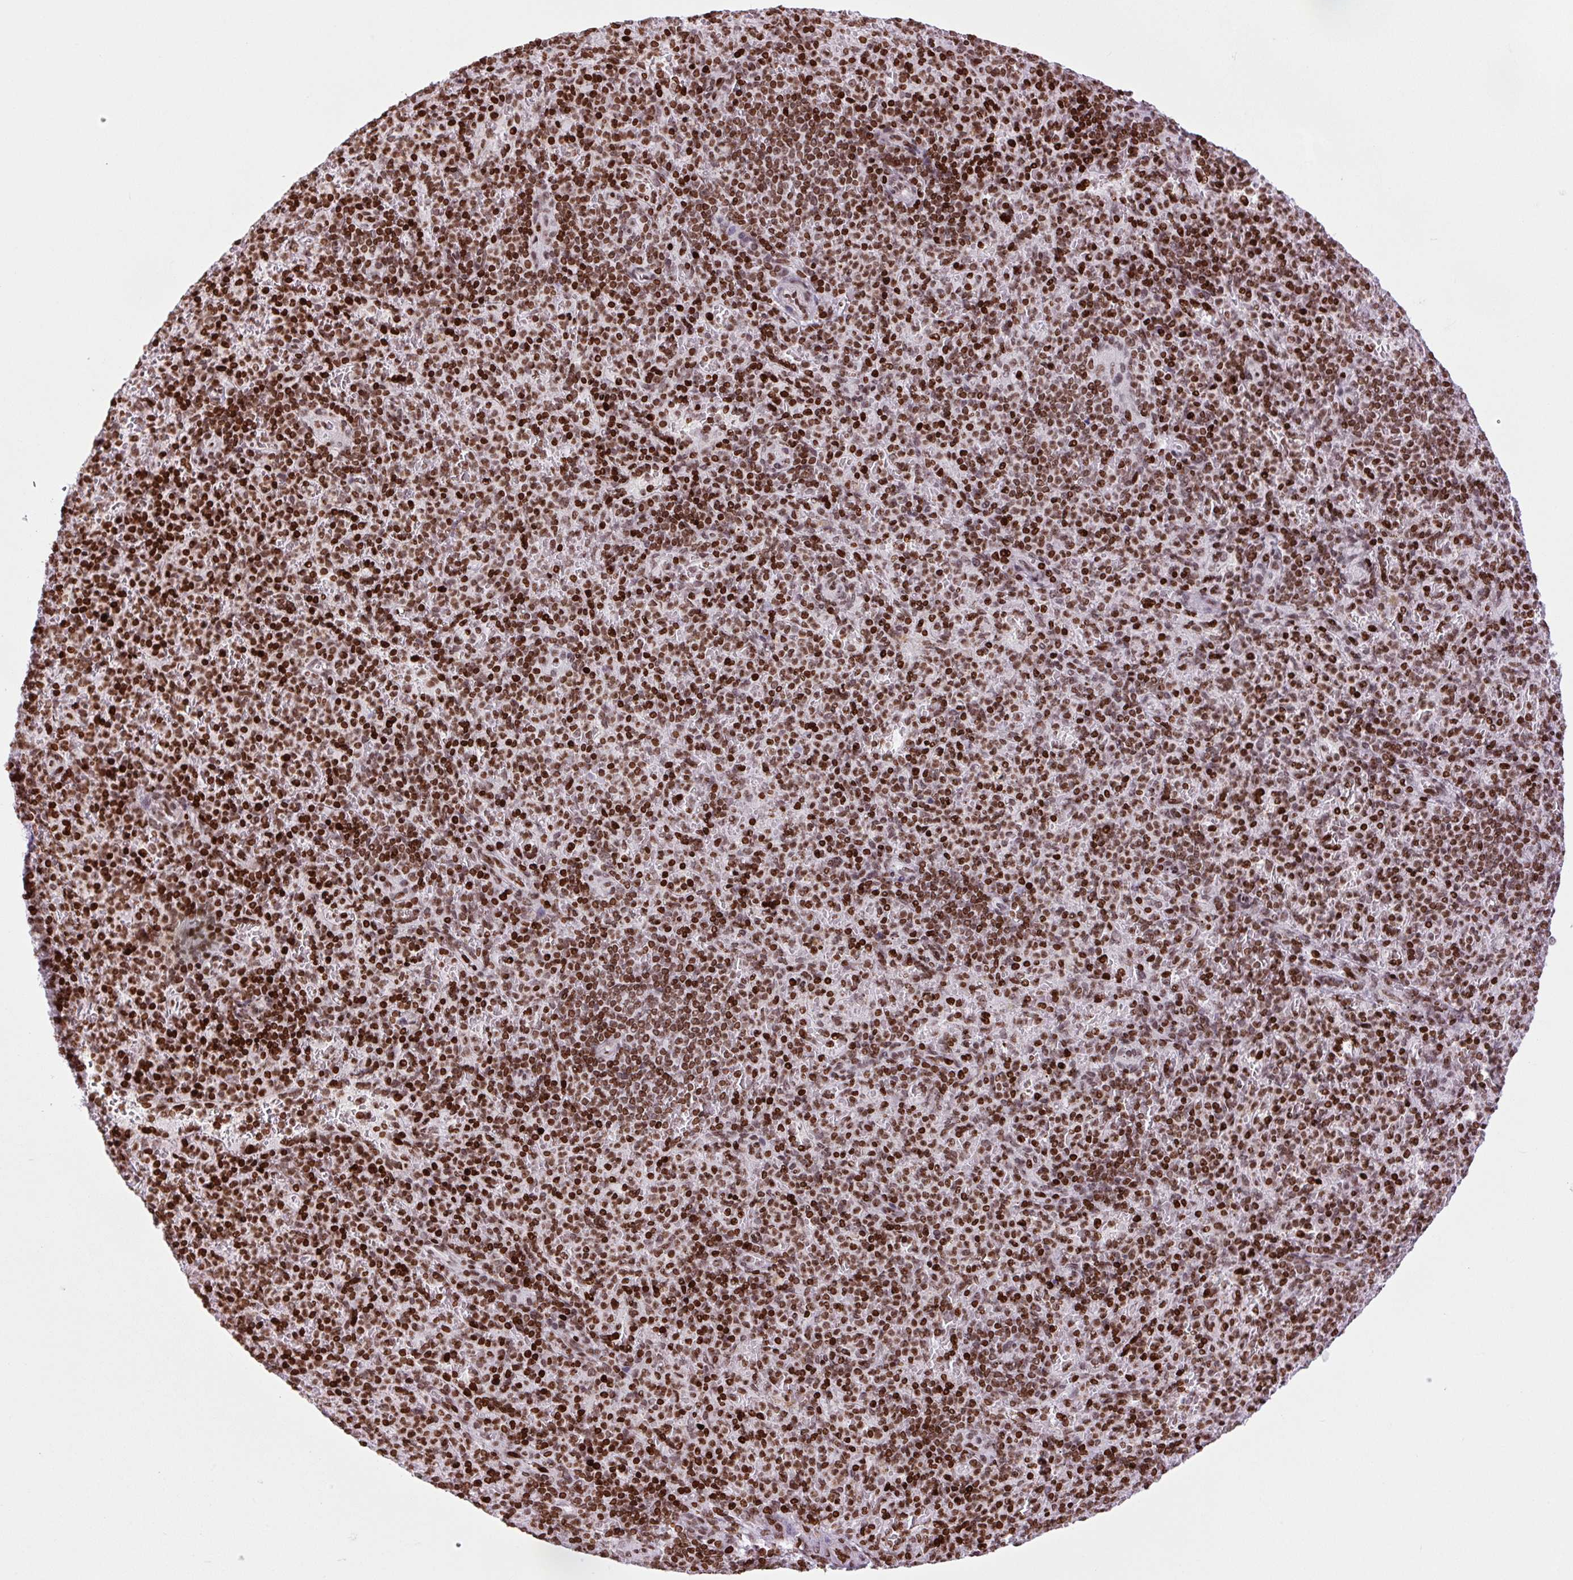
{"staining": {"intensity": "strong", "quantity": ">75%", "location": "nuclear"}, "tissue": "spleen", "cell_type": "Cells in red pulp", "image_type": "normal", "snomed": [{"axis": "morphology", "description": "Normal tissue, NOS"}, {"axis": "topography", "description": "Spleen"}], "caption": "Strong nuclear positivity for a protein is appreciated in about >75% of cells in red pulp of unremarkable spleen using IHC.", "gene": "H1", "patient": {"sex": "female", "age": 74}}